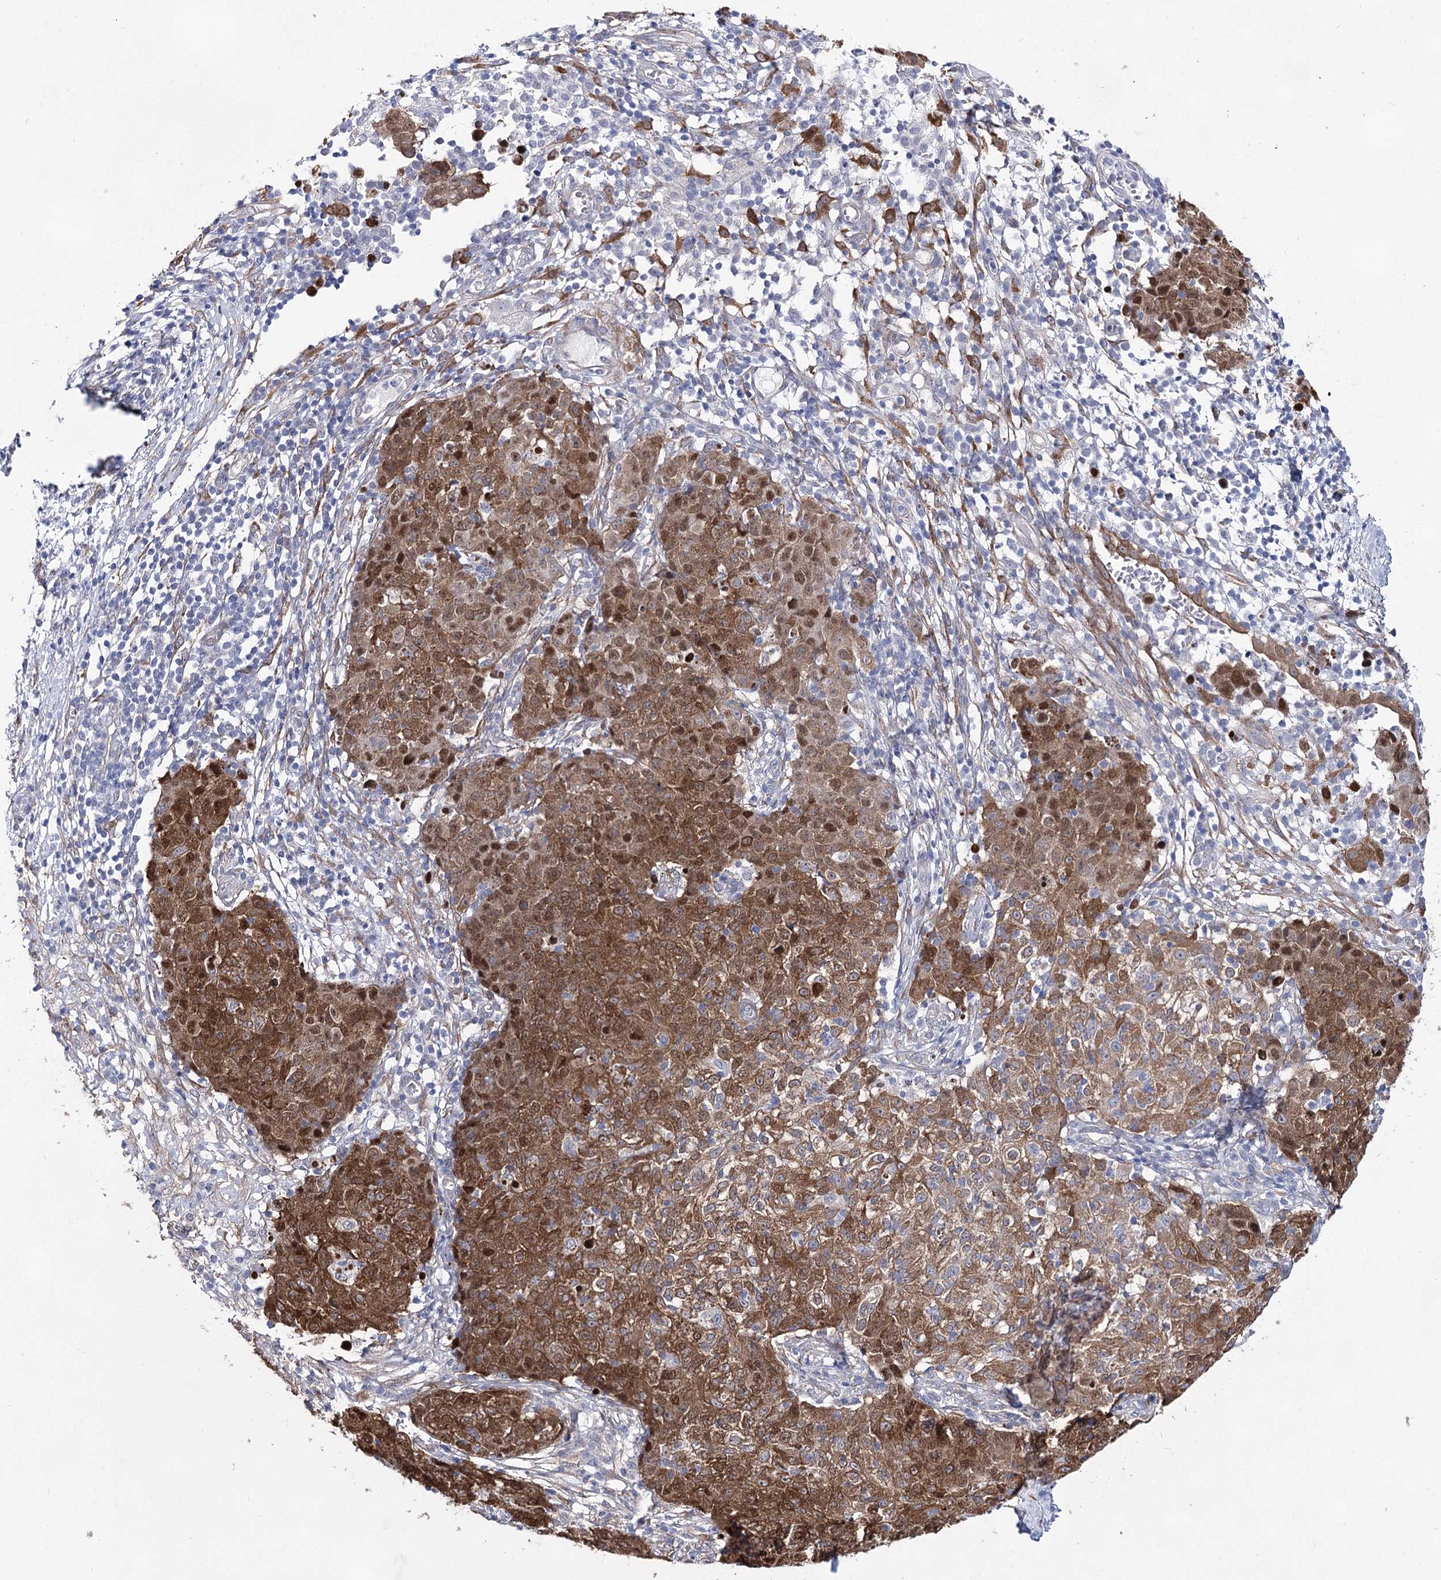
{"staining": {"intensity": "strong", "quantity": ">75%", "location": "cytoplasmic/membranous,nuclear"}, "tissue": "ovarian cancer", "cell_type": "Tumor cells", "image_type": "cancer", "snomed": [{"axis": "morphology", "description": "Carcinoma, endometroid"}, {"axis": "topography", "description": "Ovary"}], "caption": "Immunohistochemistry of ovarian cancer displays high levels of strong cytoplasmic/membranous and nuclear expression in approximately >75% of tumor cells.", "gene": "UGDH", "patient": {"sex": "female", "age": 42}}